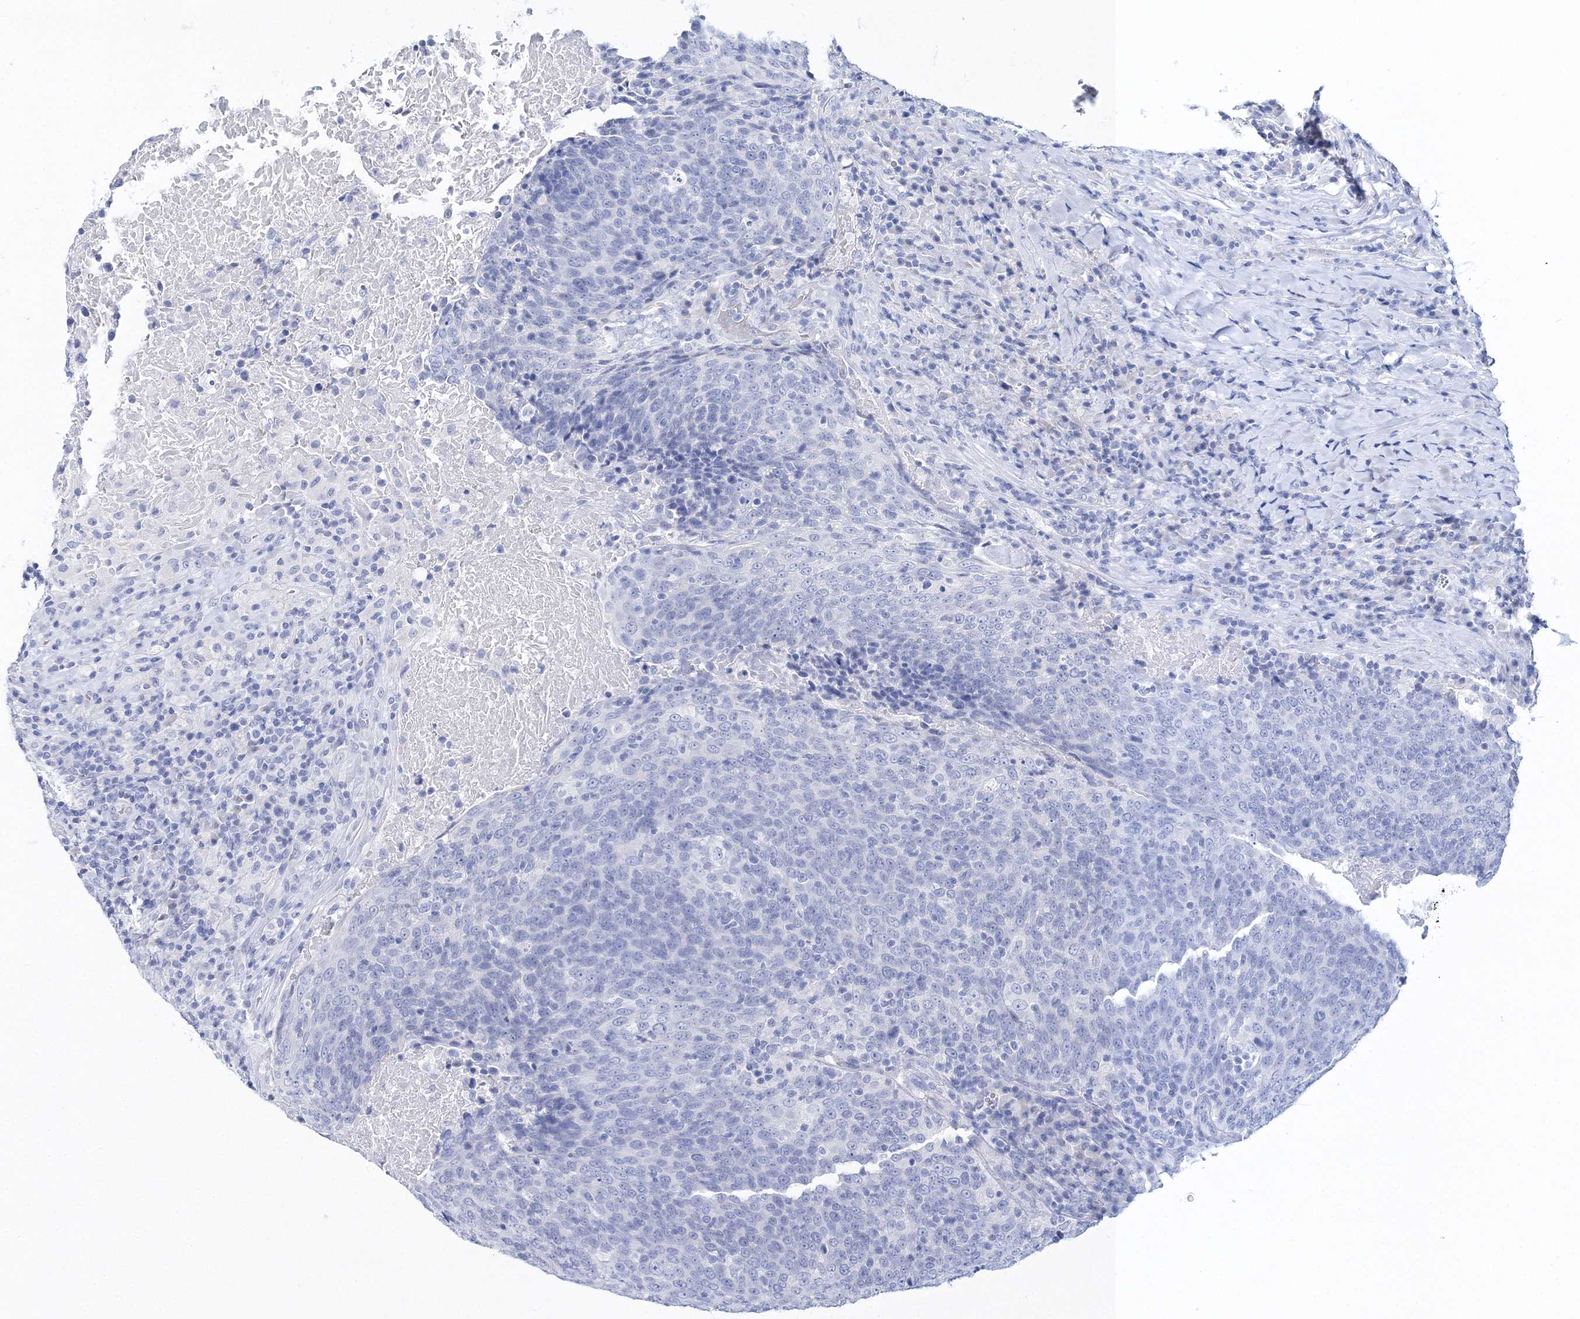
{"staining": {"intensity": "negative", "quantity": "none", "location": "none"}, "tissue": "head and neck cancer", "cell_type": "Tumor cells", "image_type": "cancer", "snomed": [{"axis": "morphology", "description": "Squamous cell carcinoma, NOS"}, {"axis": "morphology", "description": "Squamous cell carcinoma, metastatic, NOS"}, {"axis": "topography", "description": "Lymph node"}, {"axis": "topography", "description": "Head-Neck"}], "caption": "IHC histopathology image of head and neck cancer (metastatic squamous cell carcinoma) stained for a protein (brown), which exhibits no positivity in tumor cells. (IHC, brightfield microscopy, high magnification).", "gene": "MYOZ2", "patient": {"sex": "male", "age": 62}}